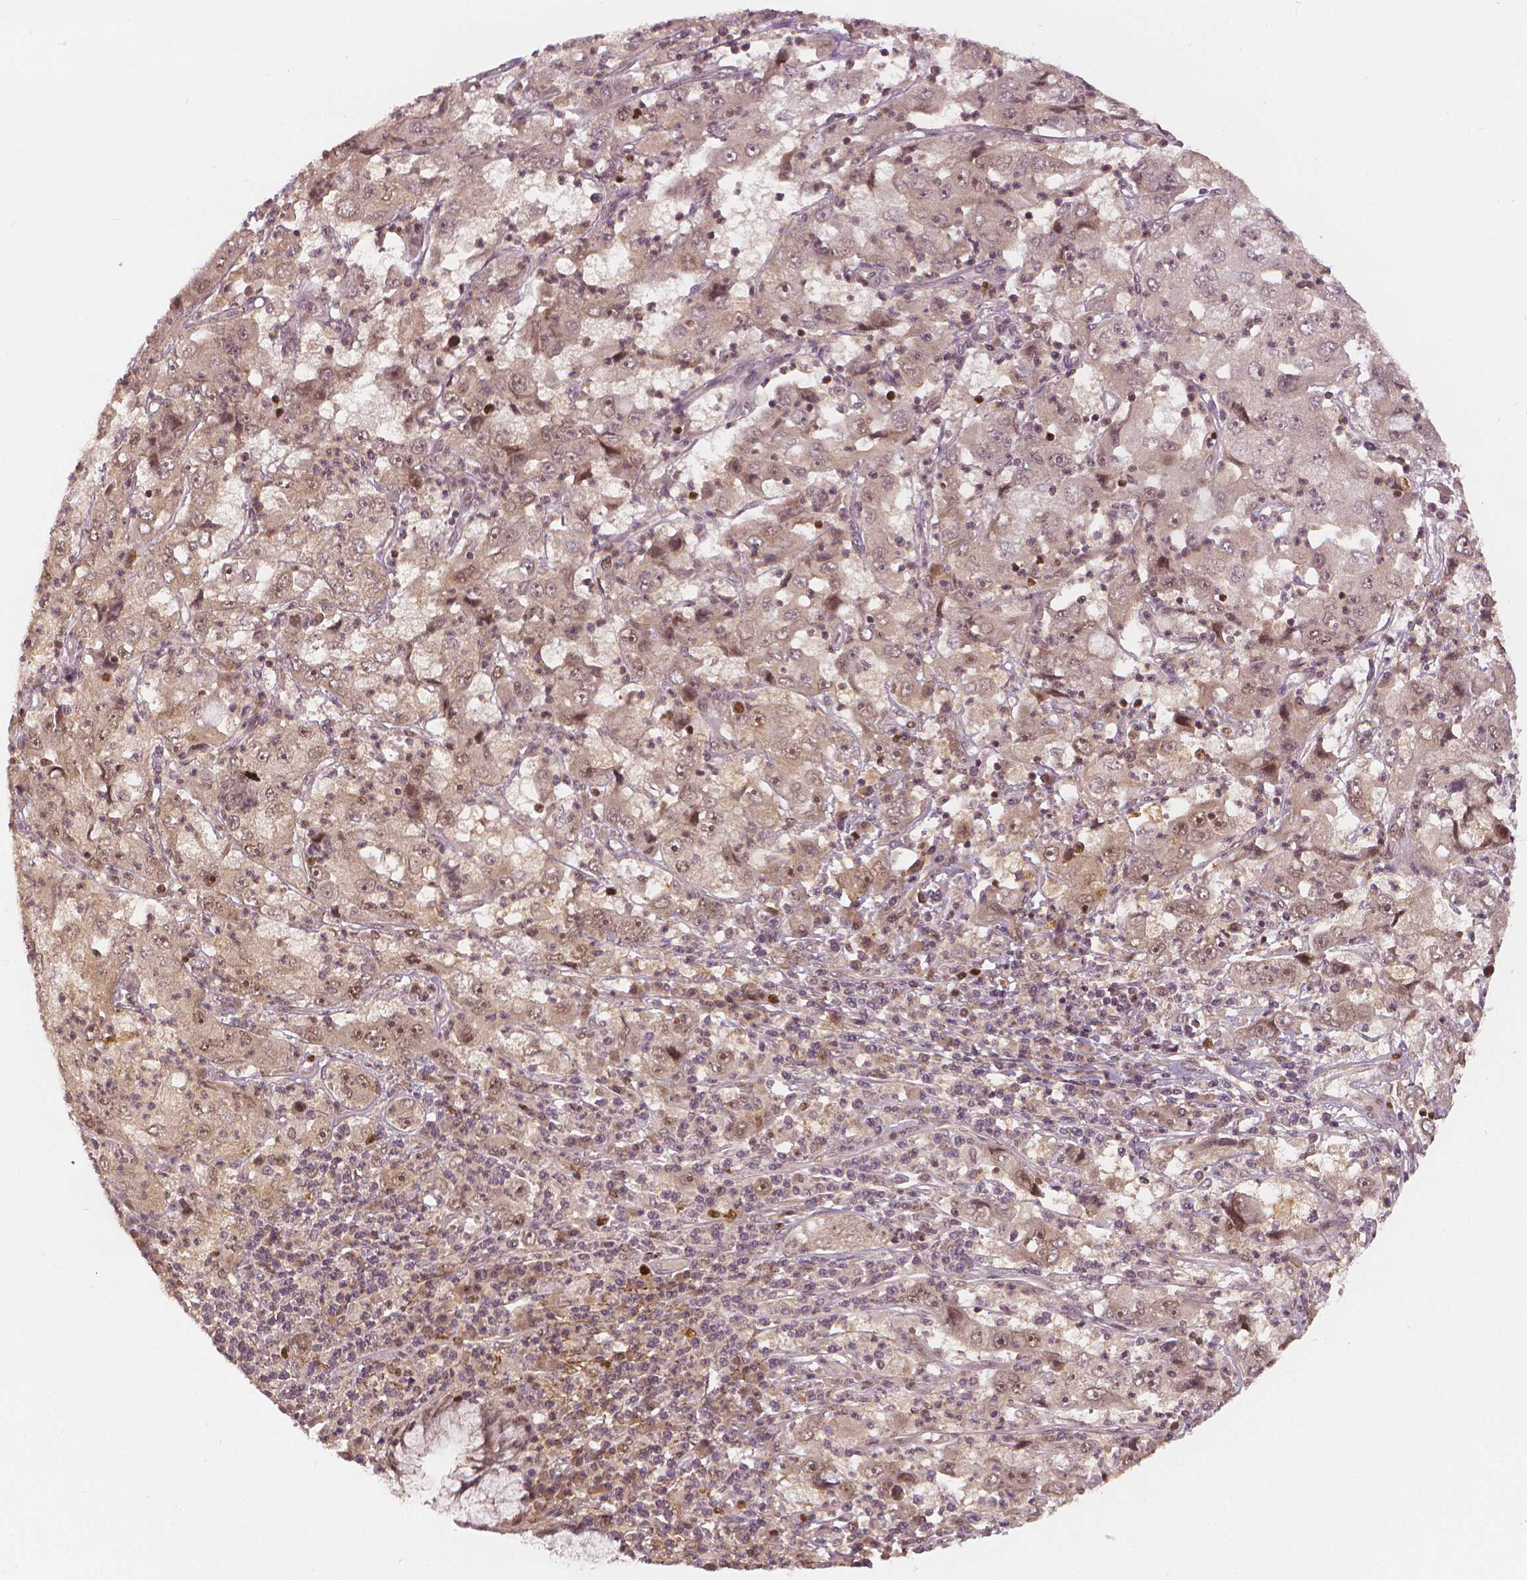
{"staining": {"intensity": "moderate", "quantity": "<25%", "location": "nuclear"}, "tissue": "cervical cancer", "cell_type": "Tumor cells", "image_type": "cancer", "snomed": [{"axis": "morphology", "description": "Squamous cell carcinoma, NOS"}, {"axis": "topography", "description": "Cervix"}], "caption": "Protein staining shows moderate nuclear staining in about <25% of tumor cells in cervical squamous cell carcinoma.", "gene": "NSD2", "patient": {"sex": "female", "age": 36}}